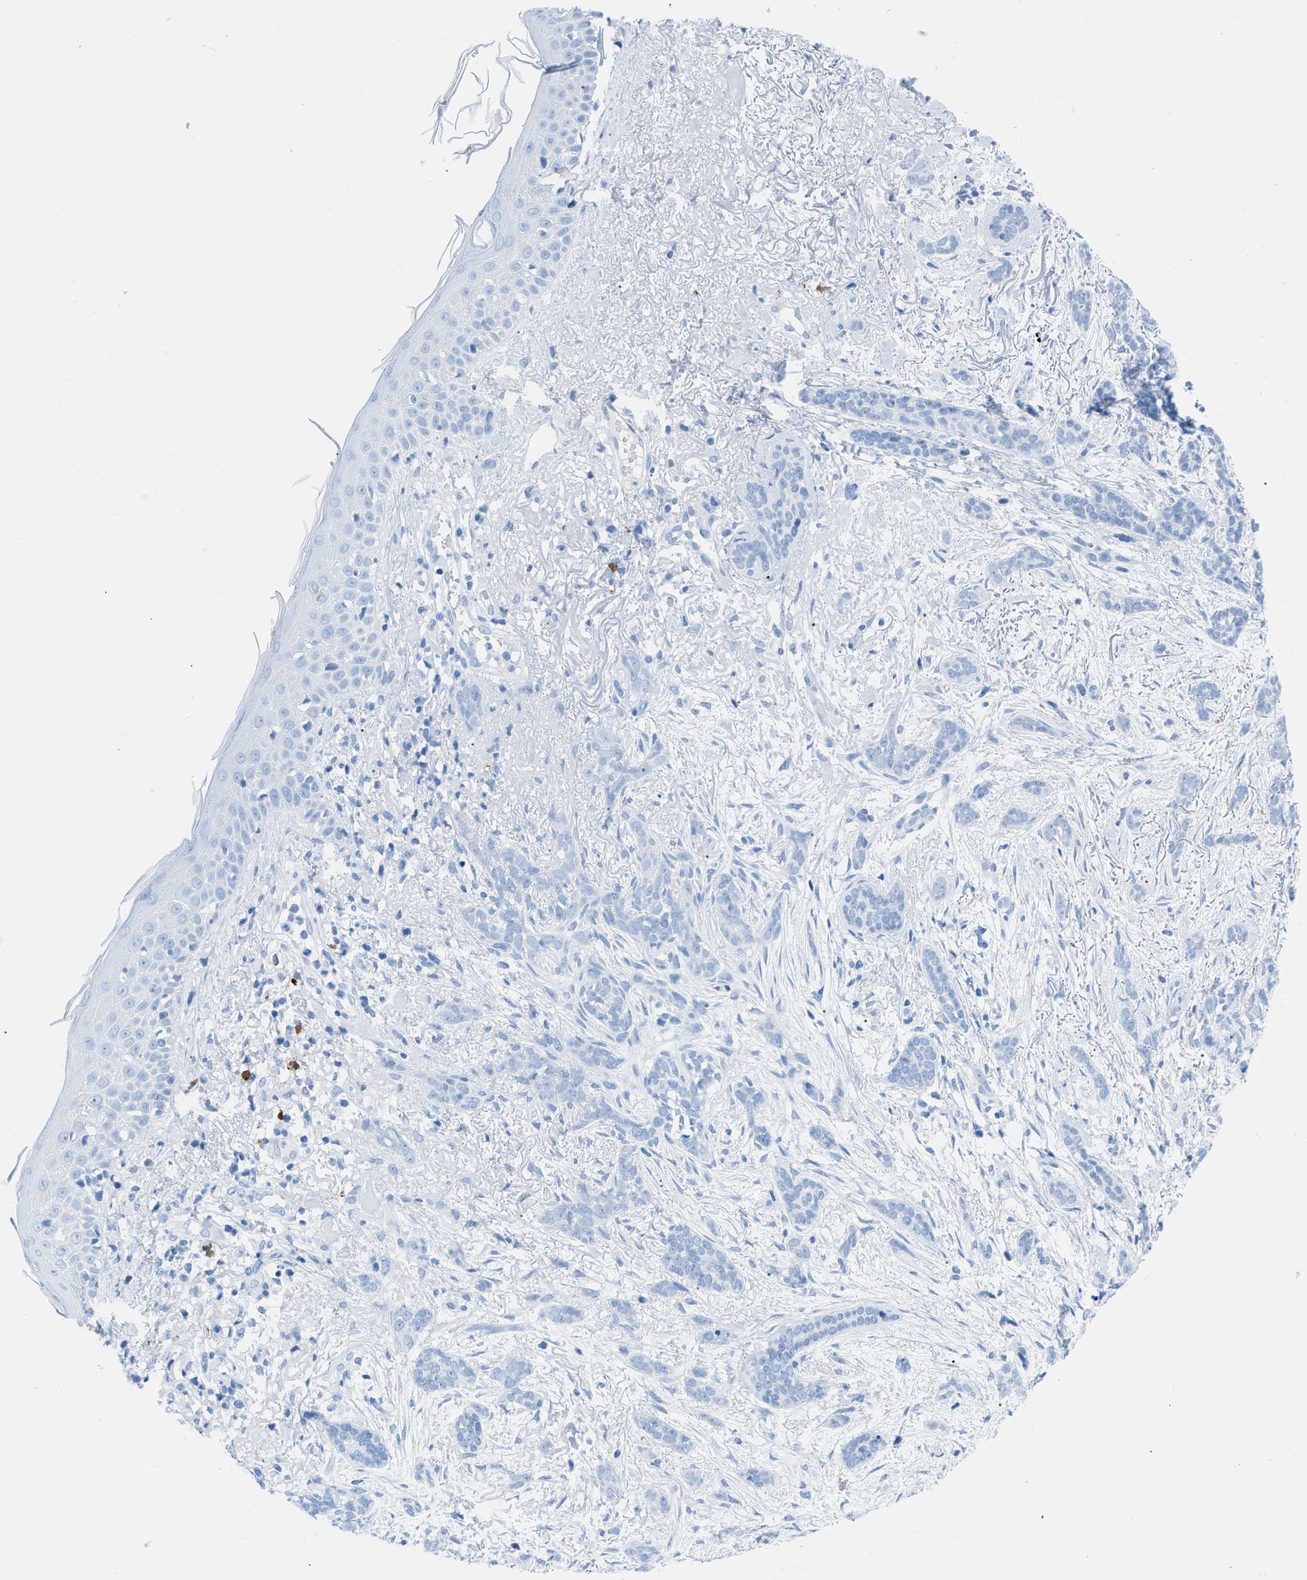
{"staining": {"intensity": "negative", "quantity": "none", "location": "none"}, "tissue": "skin cancer", "cell_type": "Tumor cells", "image_type": "cancer", "snomed": [{"axis": "morphology", "description": "Basal cell carcinoma"}, {"axis": "morphology", "description": "Adnexal tumor, benign"}, {"axis": "topography", "description": "Skin"}], "caption": "DAB (3,3'-diaminobenzidine) immunohistochemical staining of skin basal cell carcinoma reveals no significant expression in tumor cells.", "gene": "TCL1A", "patient": {"sex": "female", "age": 42}}